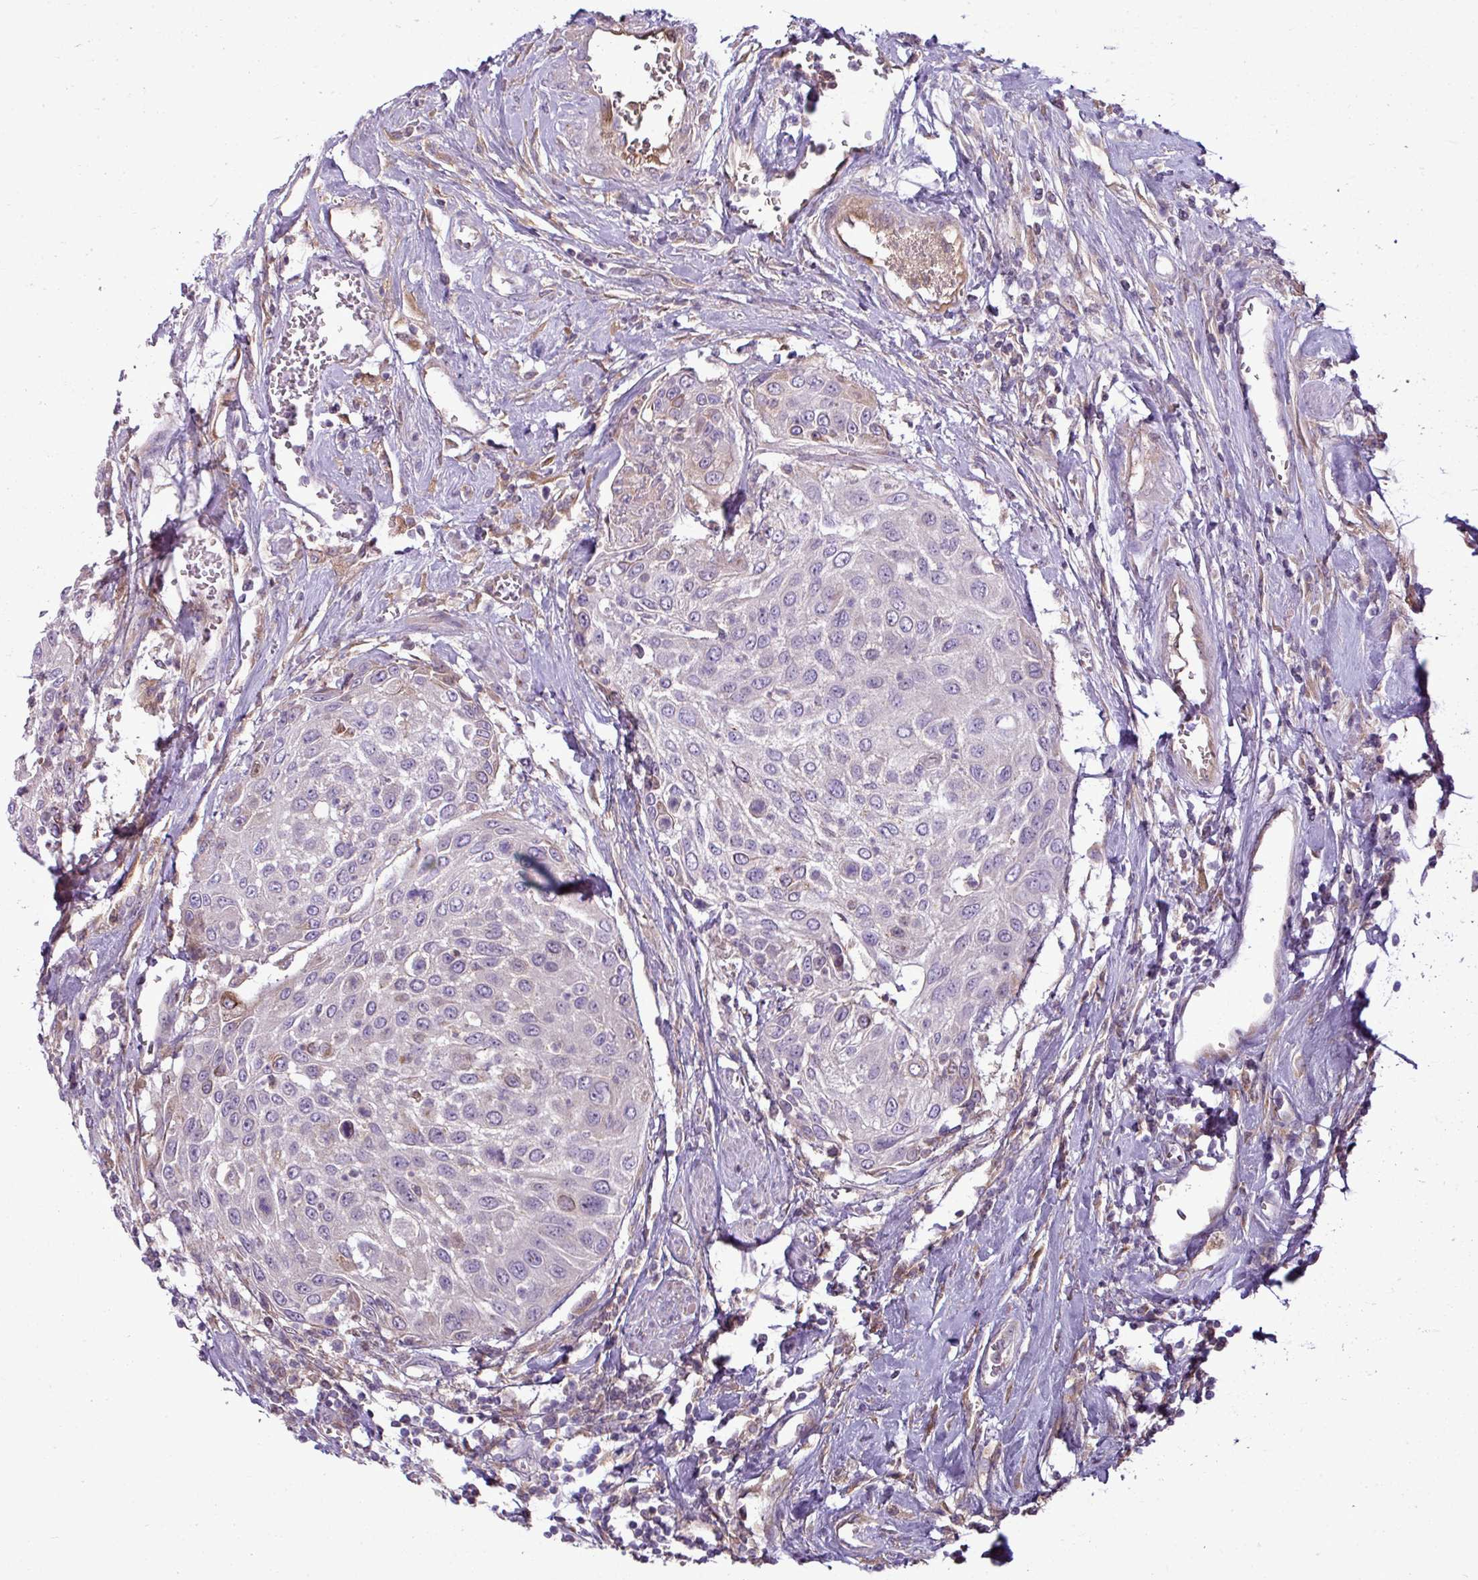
{"staining": {"intensity": "moderate", "quantity": "<25%", "location": "cytoplasmic/membranous"}, "tissue": "urothelial cancer", "cell_type": "Tumor cells", "image_type": "cancer", "snomed": [{"axis": "morphology", "description": "Urothelial carcinoma, High grade"}, {"axis": "topography", "description": "Urinary bladder"}], "caption": "This is an image of IHC staining of urothelial carcinoma (high-grade), which shows moderate positivity in the cytoplasmic/membranous of tumor cells.", "gene": "APOM", "patient": {"sex": "female", "age": 79}}